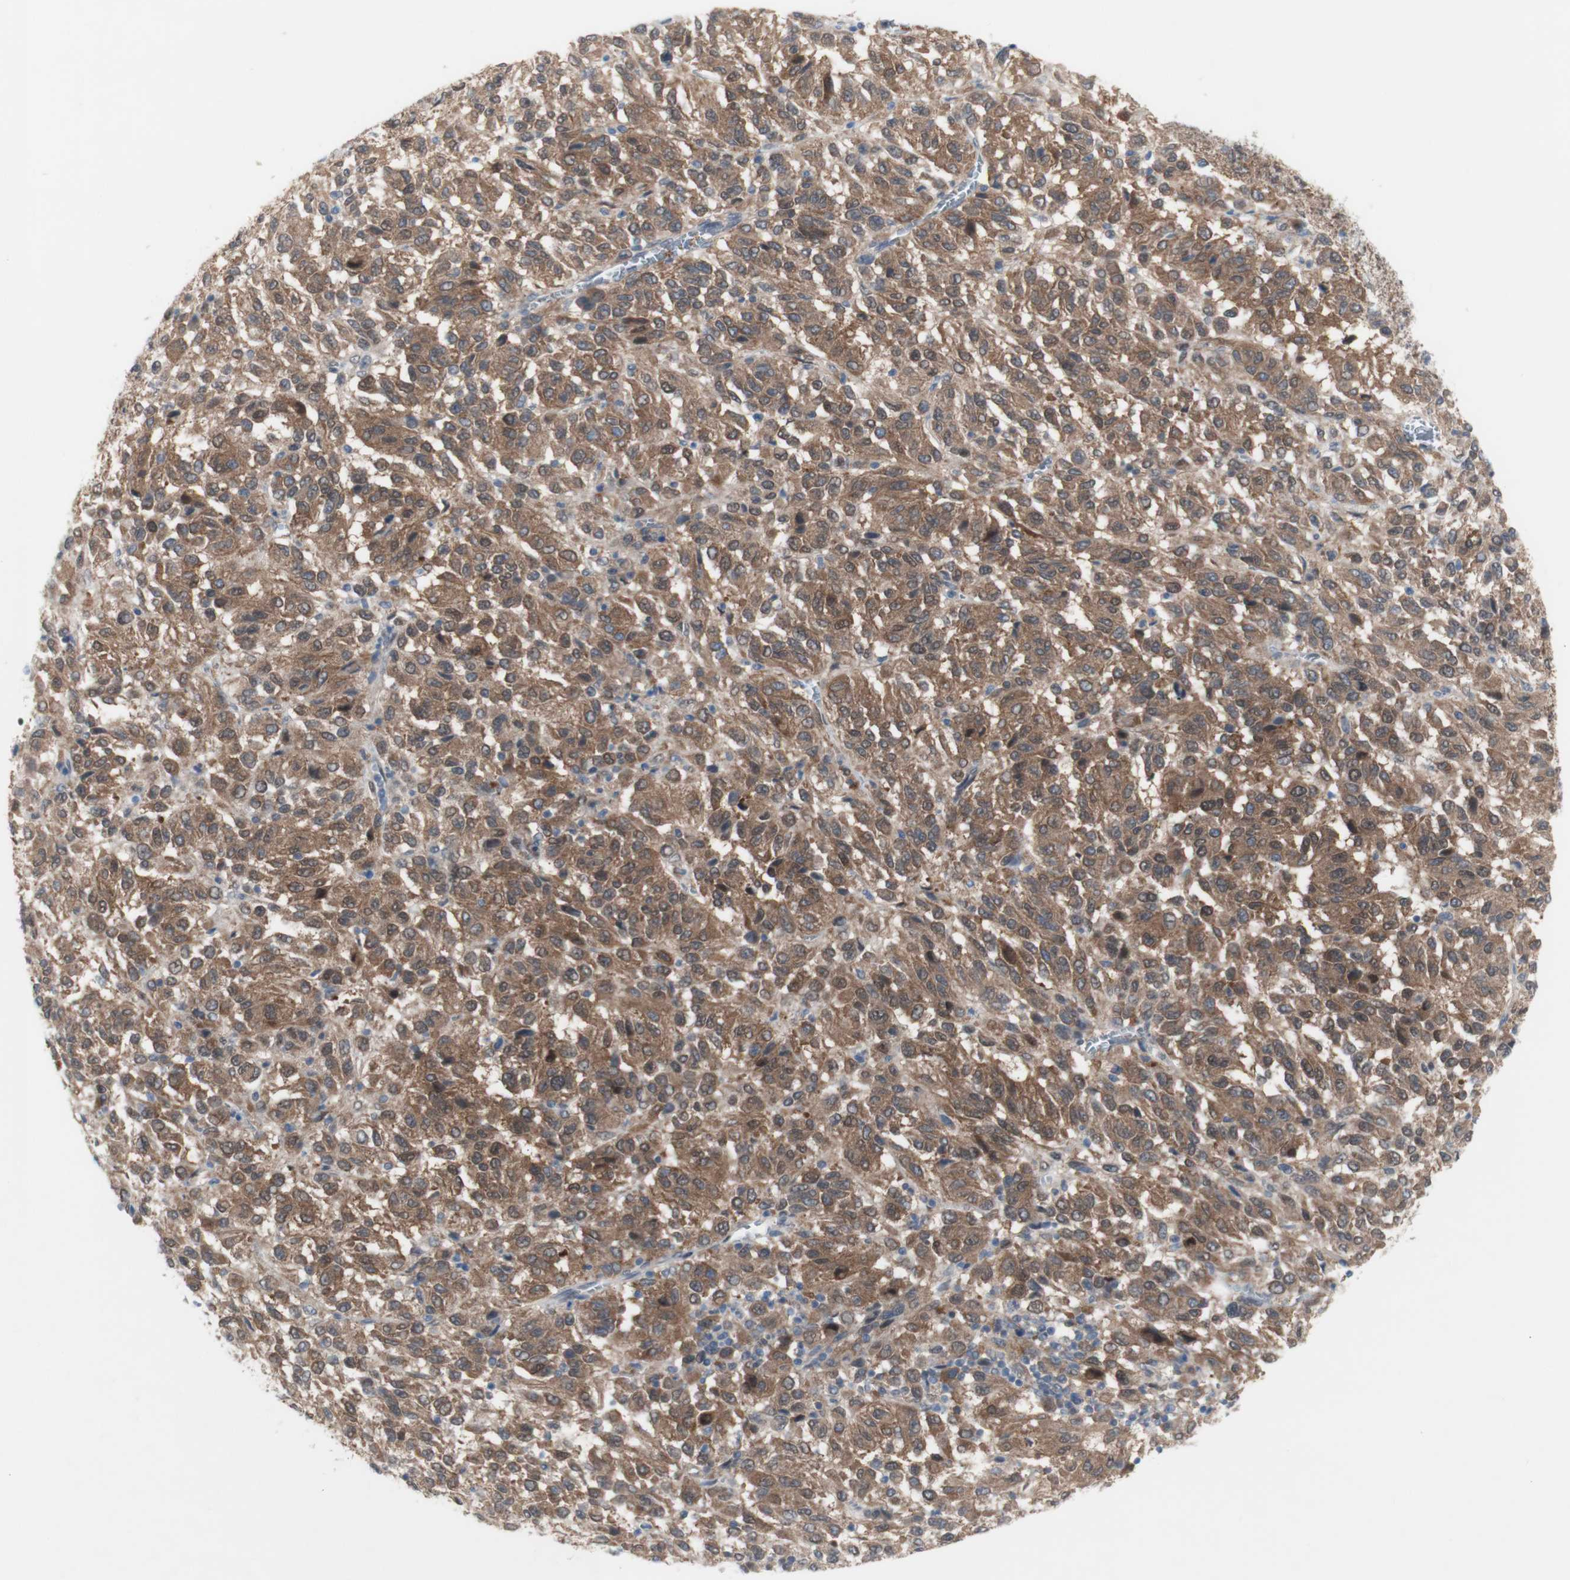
{"staining": {"intensity": "moderate", "quantity": ">75%", "location": "cytoplasmic/membranous"}, "tissue": "melanoma", "cell_type": "Tumor cells", "image_type": "cancer", "snomed": [{"axis": "morphology", "description": "Malignant melanoma, Metastatic site"}, {"axis": "topography", "description": "Lung"}], "caption": "Melanoma stained for a protein (brown) reveals moderate cytoplasmic/membranous positive staining in about >75% of tumor cells.", "gene": "PRMT5", "patient": {"sex": "male", "age": 64}}